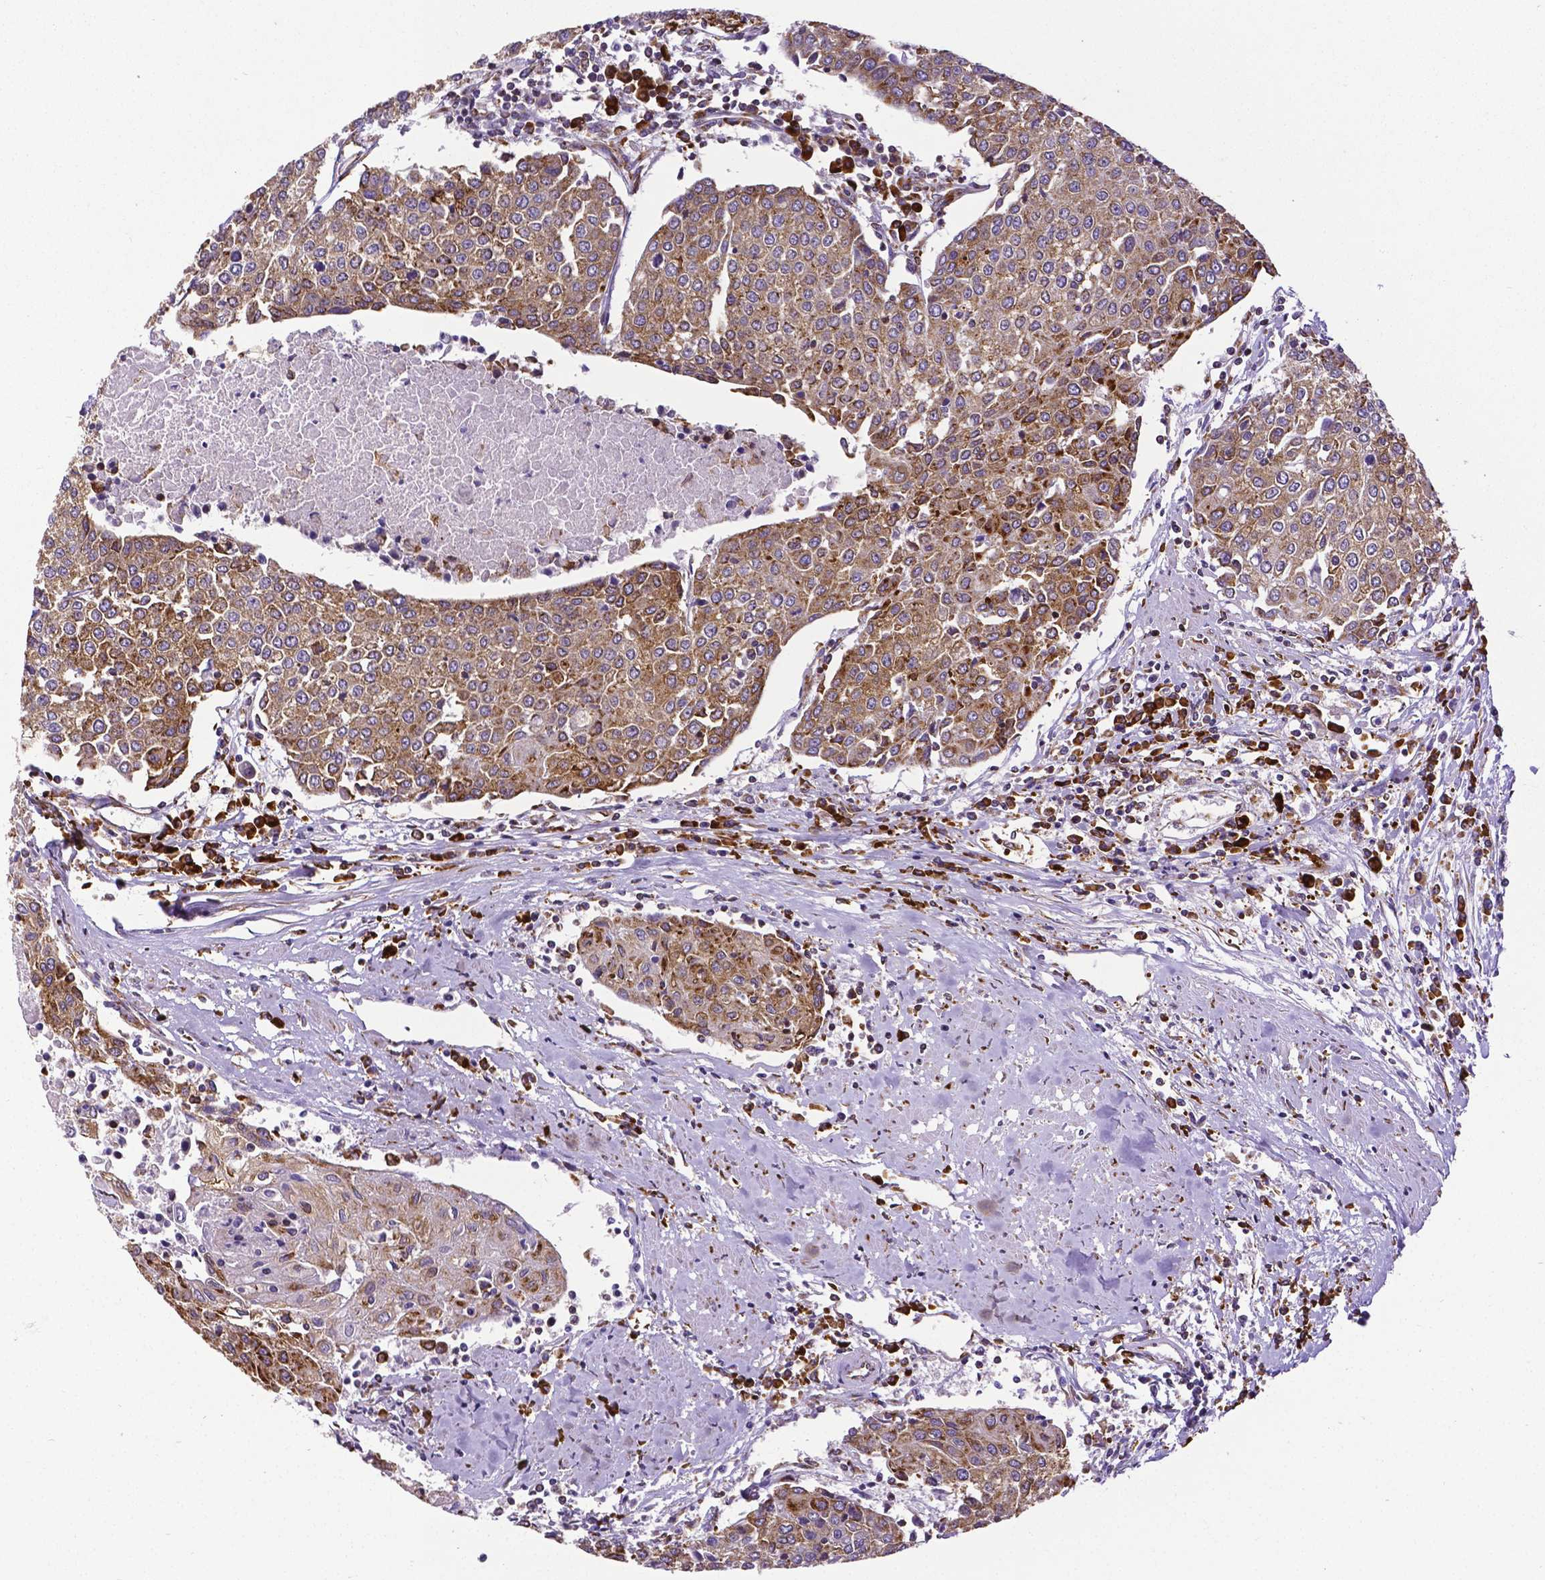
{"staining": {"intensity": "moderate", "quantity": ">75%", "location": "cytoplasmic/membranous"}, "tissue": "urothelial cancer", "cell_type": "Tumor cells", "image_type": "cancer", "snomed": [{"axis": "morphology", "description": "Urothelial carcinoma, High grade"}, {"axis": "topography", "description": "Urinary bladder"}], "caption": "Urothelial cancer stained with immunohistochemistry (IHC) shows moderate cytoplasmic/membranous expression in approximately >75% of tumor cells.", "gene": "MTDH", "patient": {"sex": "female", "age": 85}}